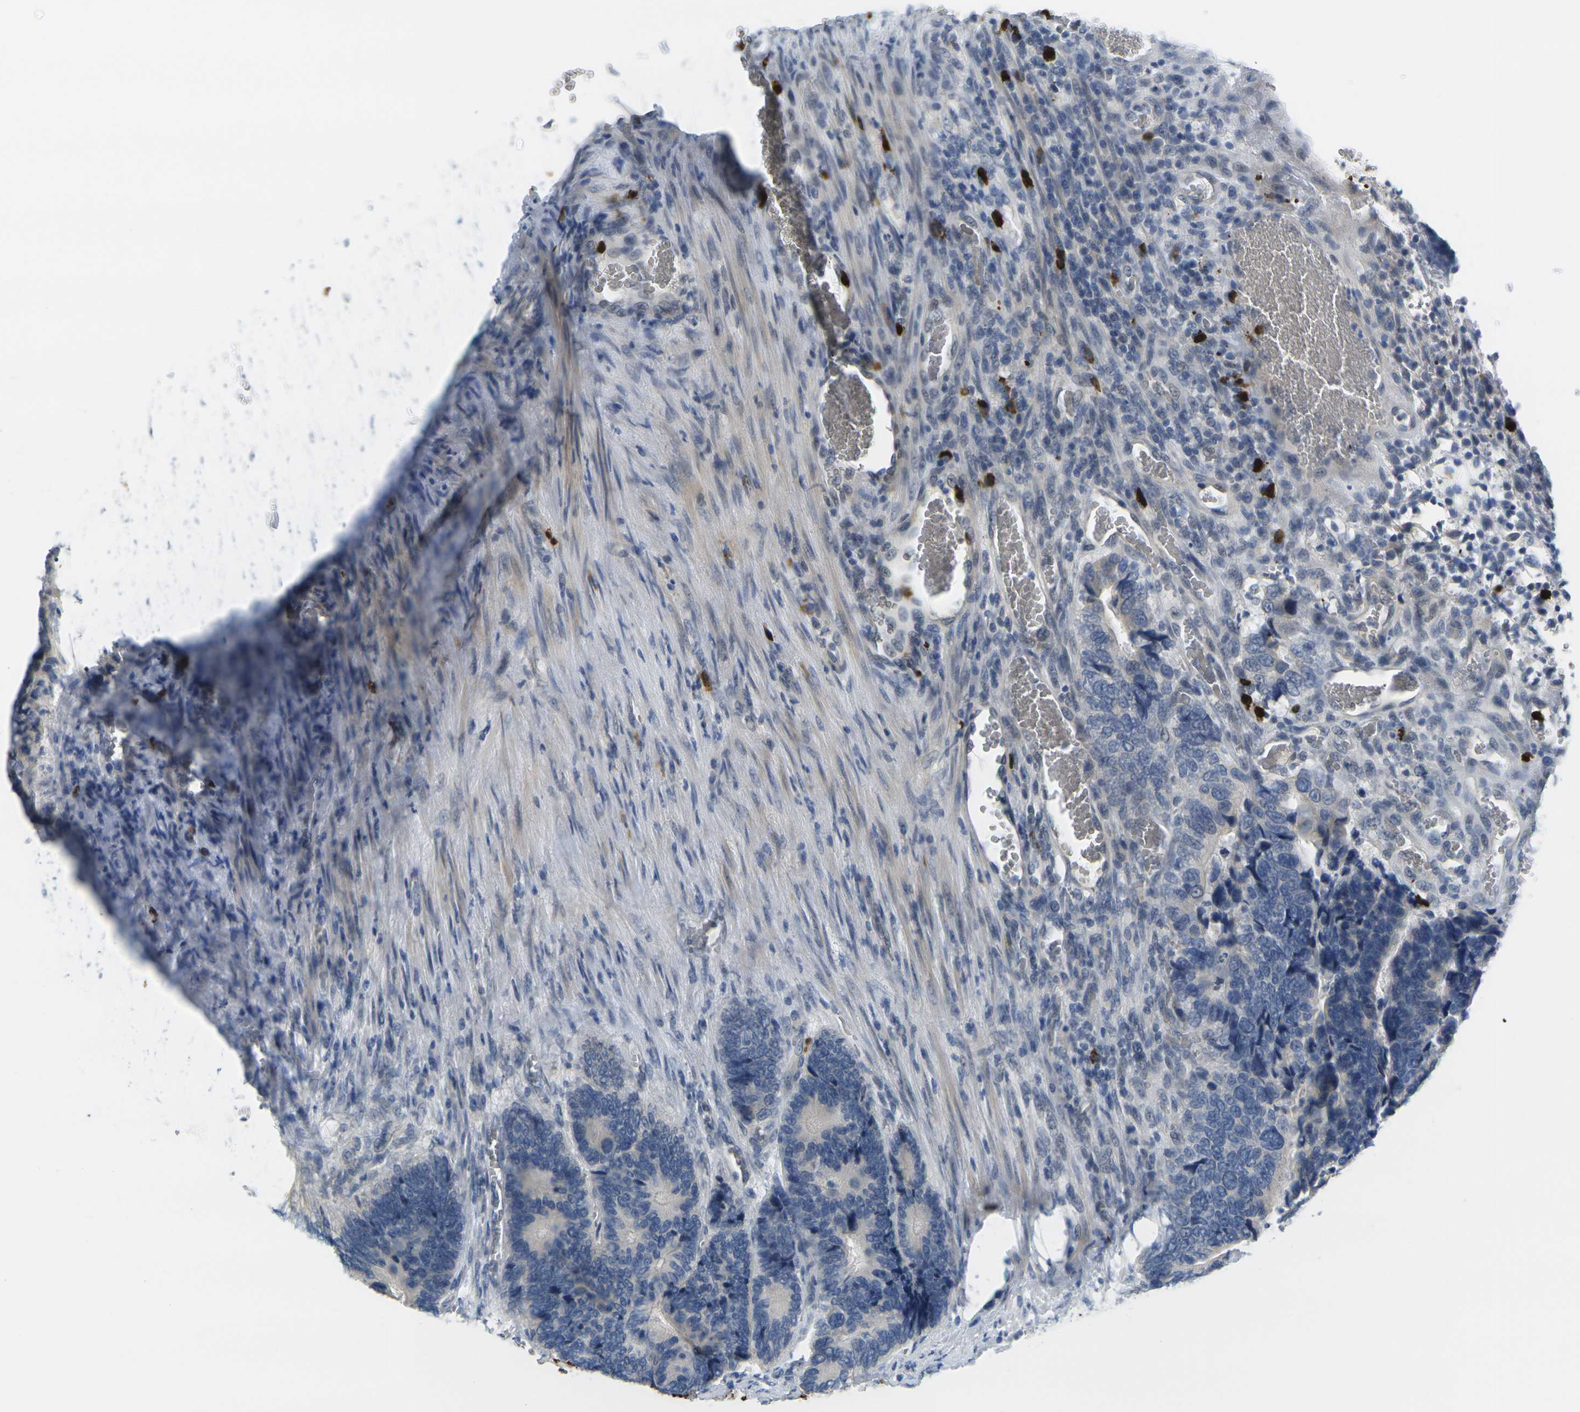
{"staining": {"intensity": "negative", "quantity": "none", "location": "none"}, "tissue": "colorectal cancer", "cell_type": "Tumor cells", "image_type": "cancer", "snomed": [{"axis": "morphology", "description": "Adenocarcinoma, NOS"}, {"axis": "topography", "description": "Colon"}], "caption": "High power microscopy histopathology image of an IHC histopathology image of colorectal cancer (adenocarcinoma), revealing no significant positivity in tumor cells.", "gene": "GPR15", "patient": {"sex": "male", "age": 72}}